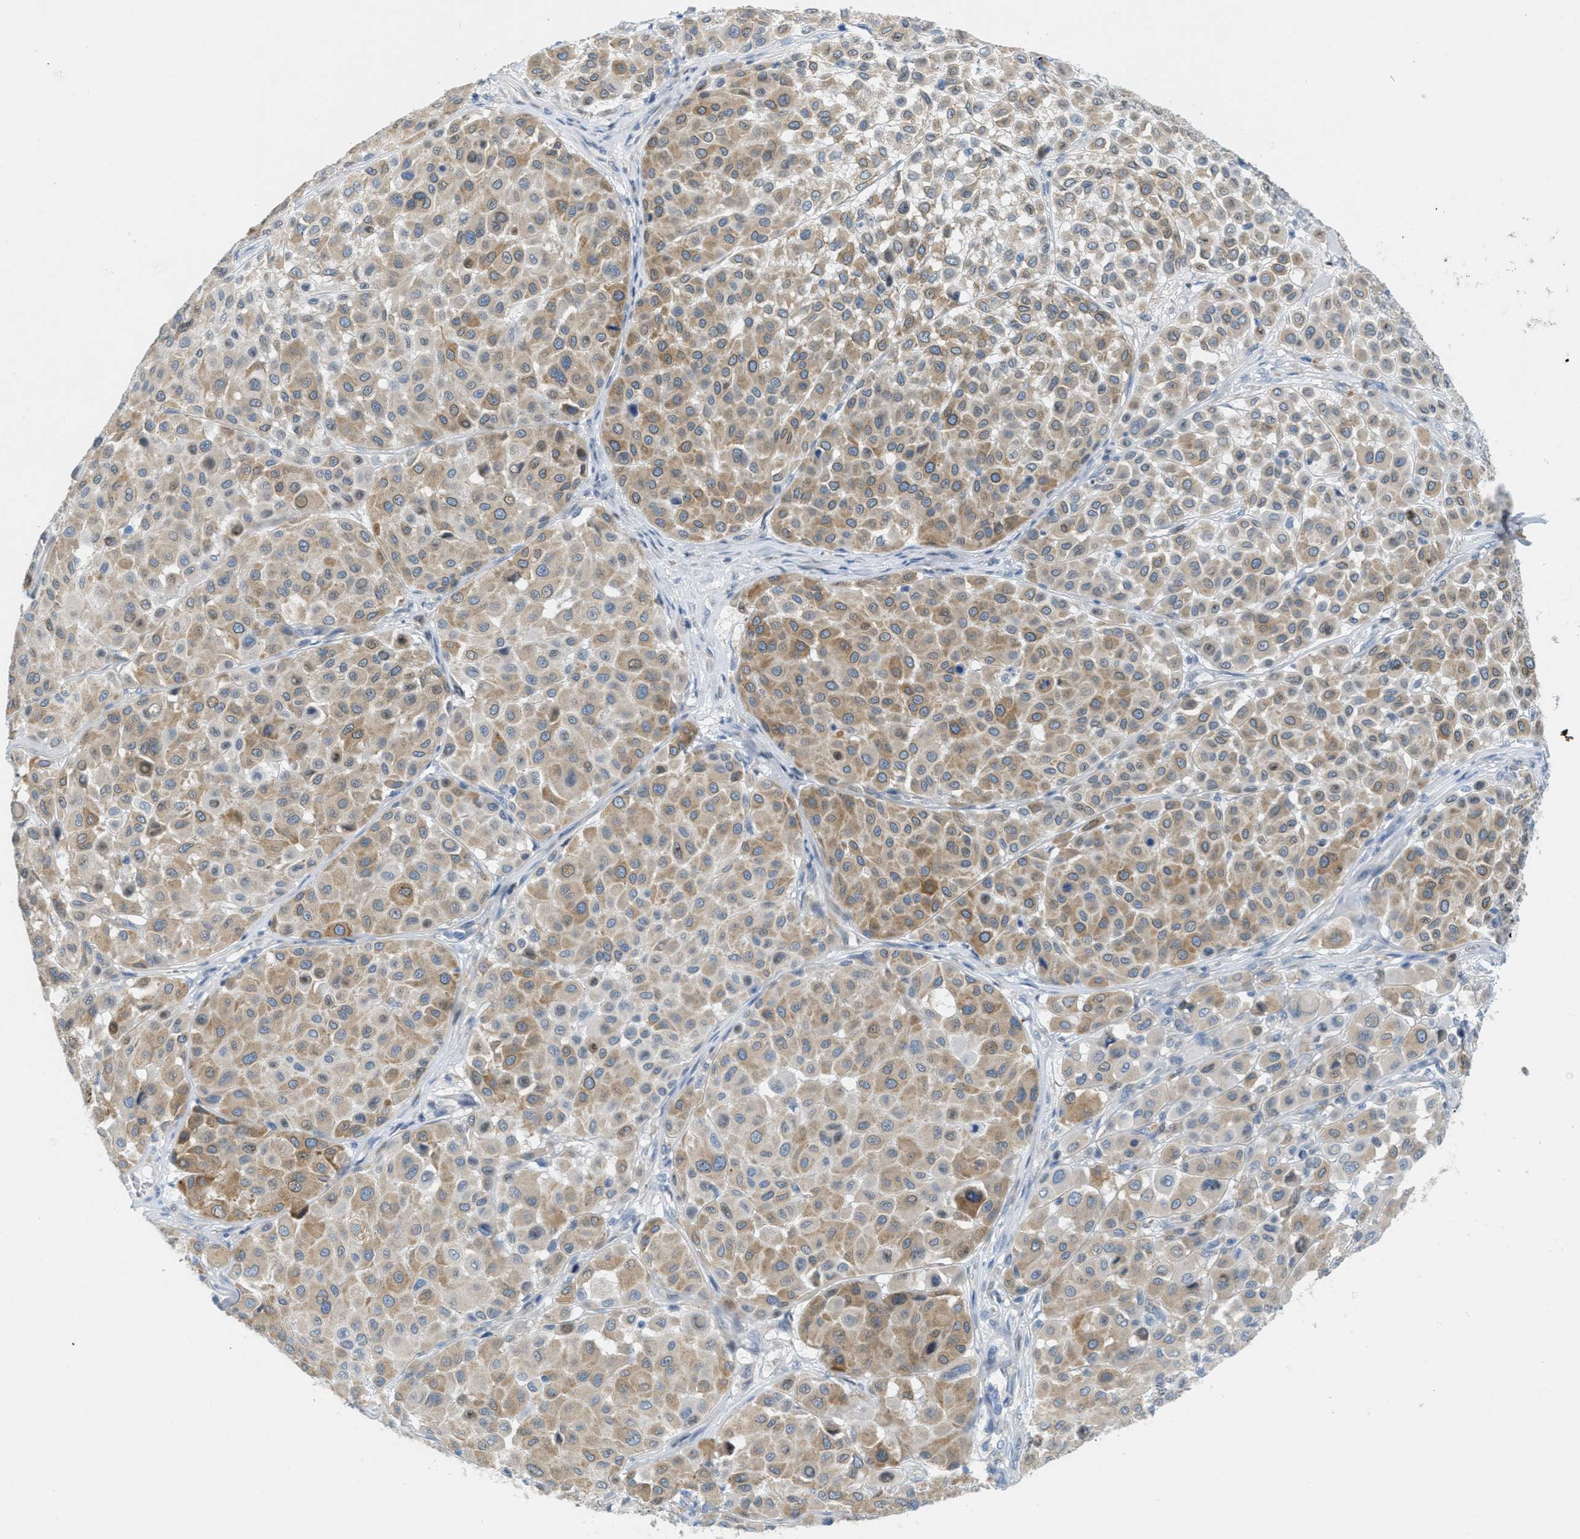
{"staining": {"intensity": "moderate", "quantity": ">75%", "location": "cytoplasmic/membranous"}, "tissue": "melanoma", "cell_type": "Tumor cells", "image_type": "cancer", "snomed": [{"axis": "morphology", "description": "Malignant melanoma, Metastatic site"}, {"axis": "topography", "description": "Soft tissue"}], "caption": "IHC of melanoma shows medium levels of moderate cytoplasmic/membranous staining in approximately >75% of tumor cells.", "gene": "TEX264", "patient": {"sex": "male", "age": 41}}